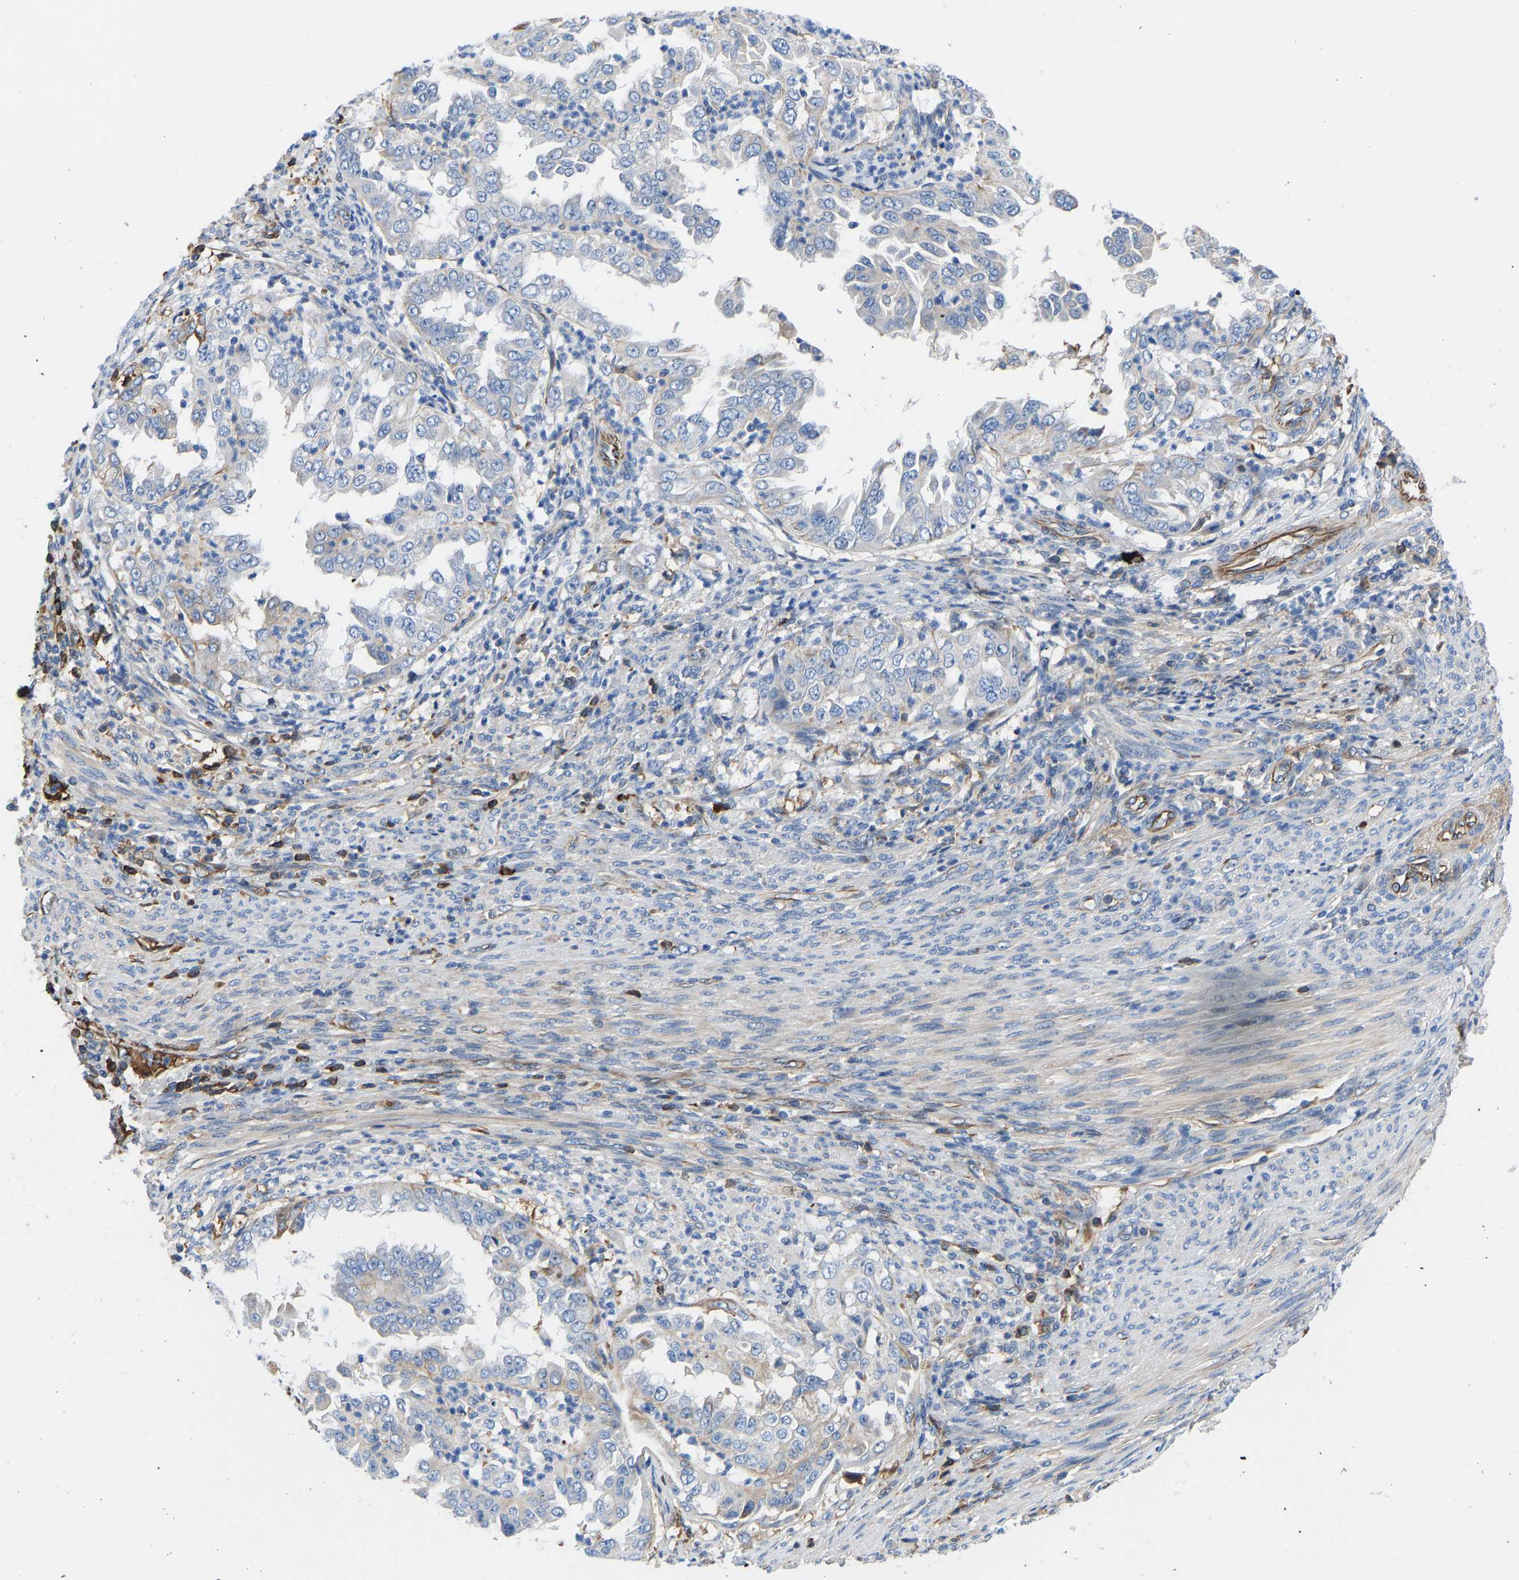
{"staining": {"intensity": "negative", "quantity": "none", "location": "none"}, "tissue": "endometrial cancer", "cell_type": "Tumor cells", "image_type": "cancer", "snomed": [{"axis": "morphology", "description": "Adenocarcinoma, NOS"}, {"axis": "topography", "description": "Endometrium"}], "caption": "This is an IHC photomicrograph of endometrial adenocarcinoma. There is no positivity in tumor cells.", "gene": "HSPG2", "patient": {"sex": "female", "age": 85}}